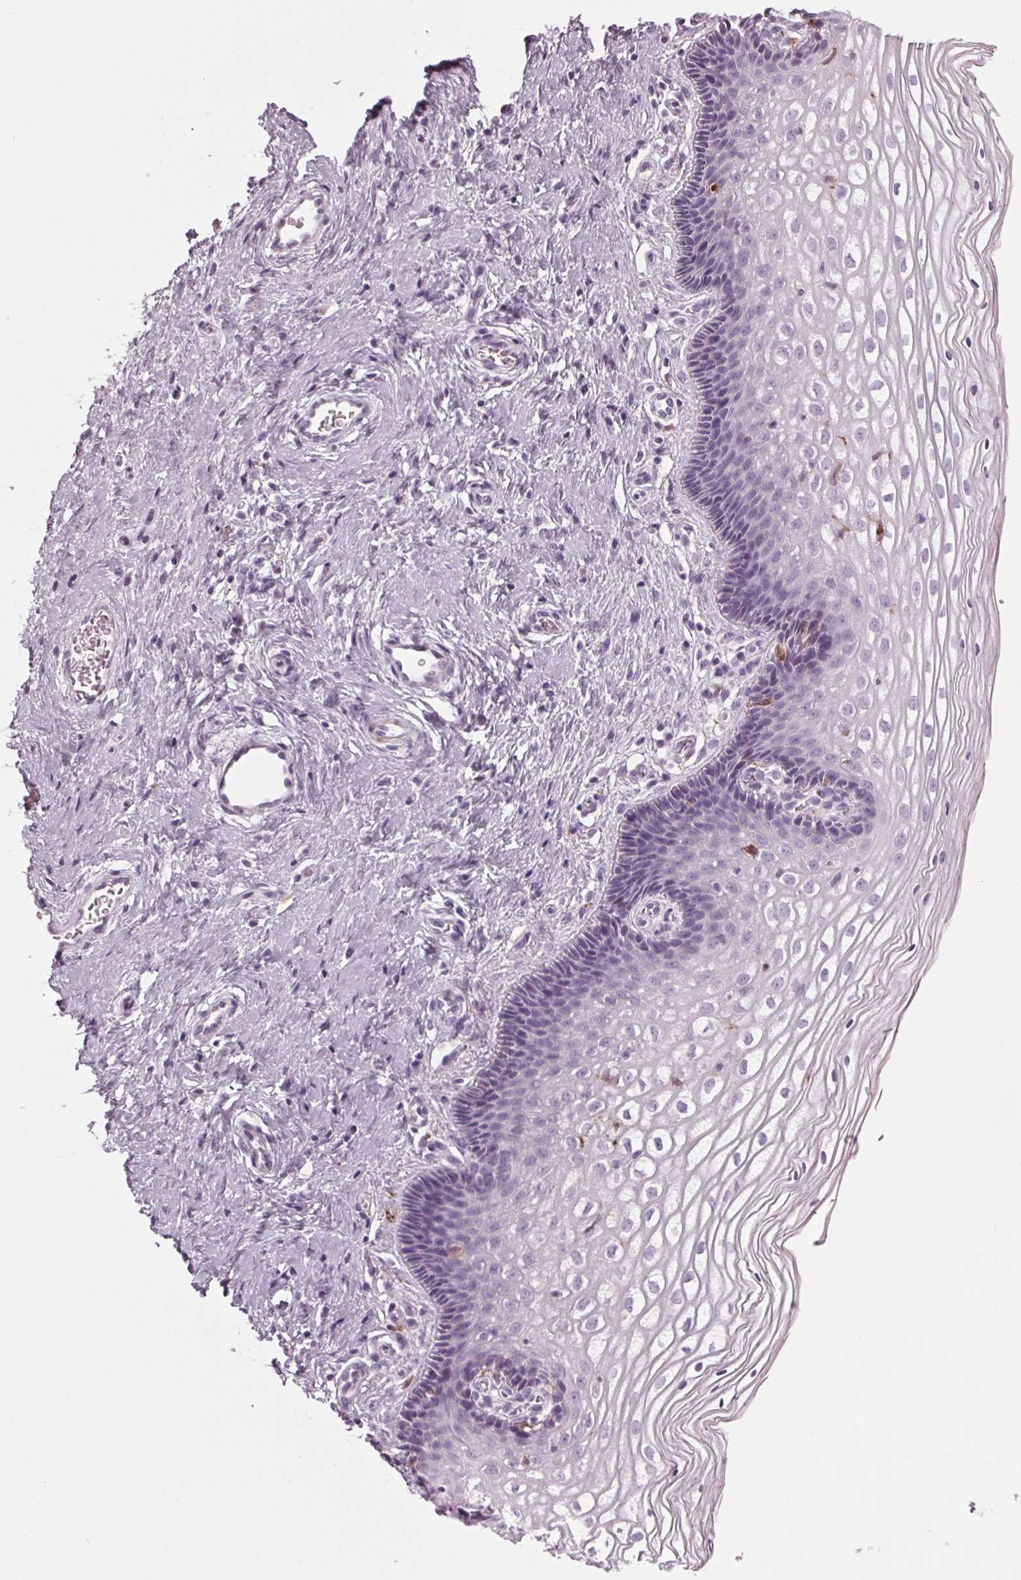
{"staining": {"intensity": "negative", "quantity": "none", "location": "none"}, "tissue": "cervix", "cell_type": "Glandular cells", "image_type": "normal", "snomed": [{"axis": "morphology", "description": "Normal tissue, NOS"}, {"axis": "topography", "description": "Cervix"}], "caption": "High power microscopy photomicrograph of an IHC photomicrograph of benign cervix, revealing no significant expression in glandular cells.", "gene": "CYP3A43", "patient": {"sex": "female", "age": 34}}